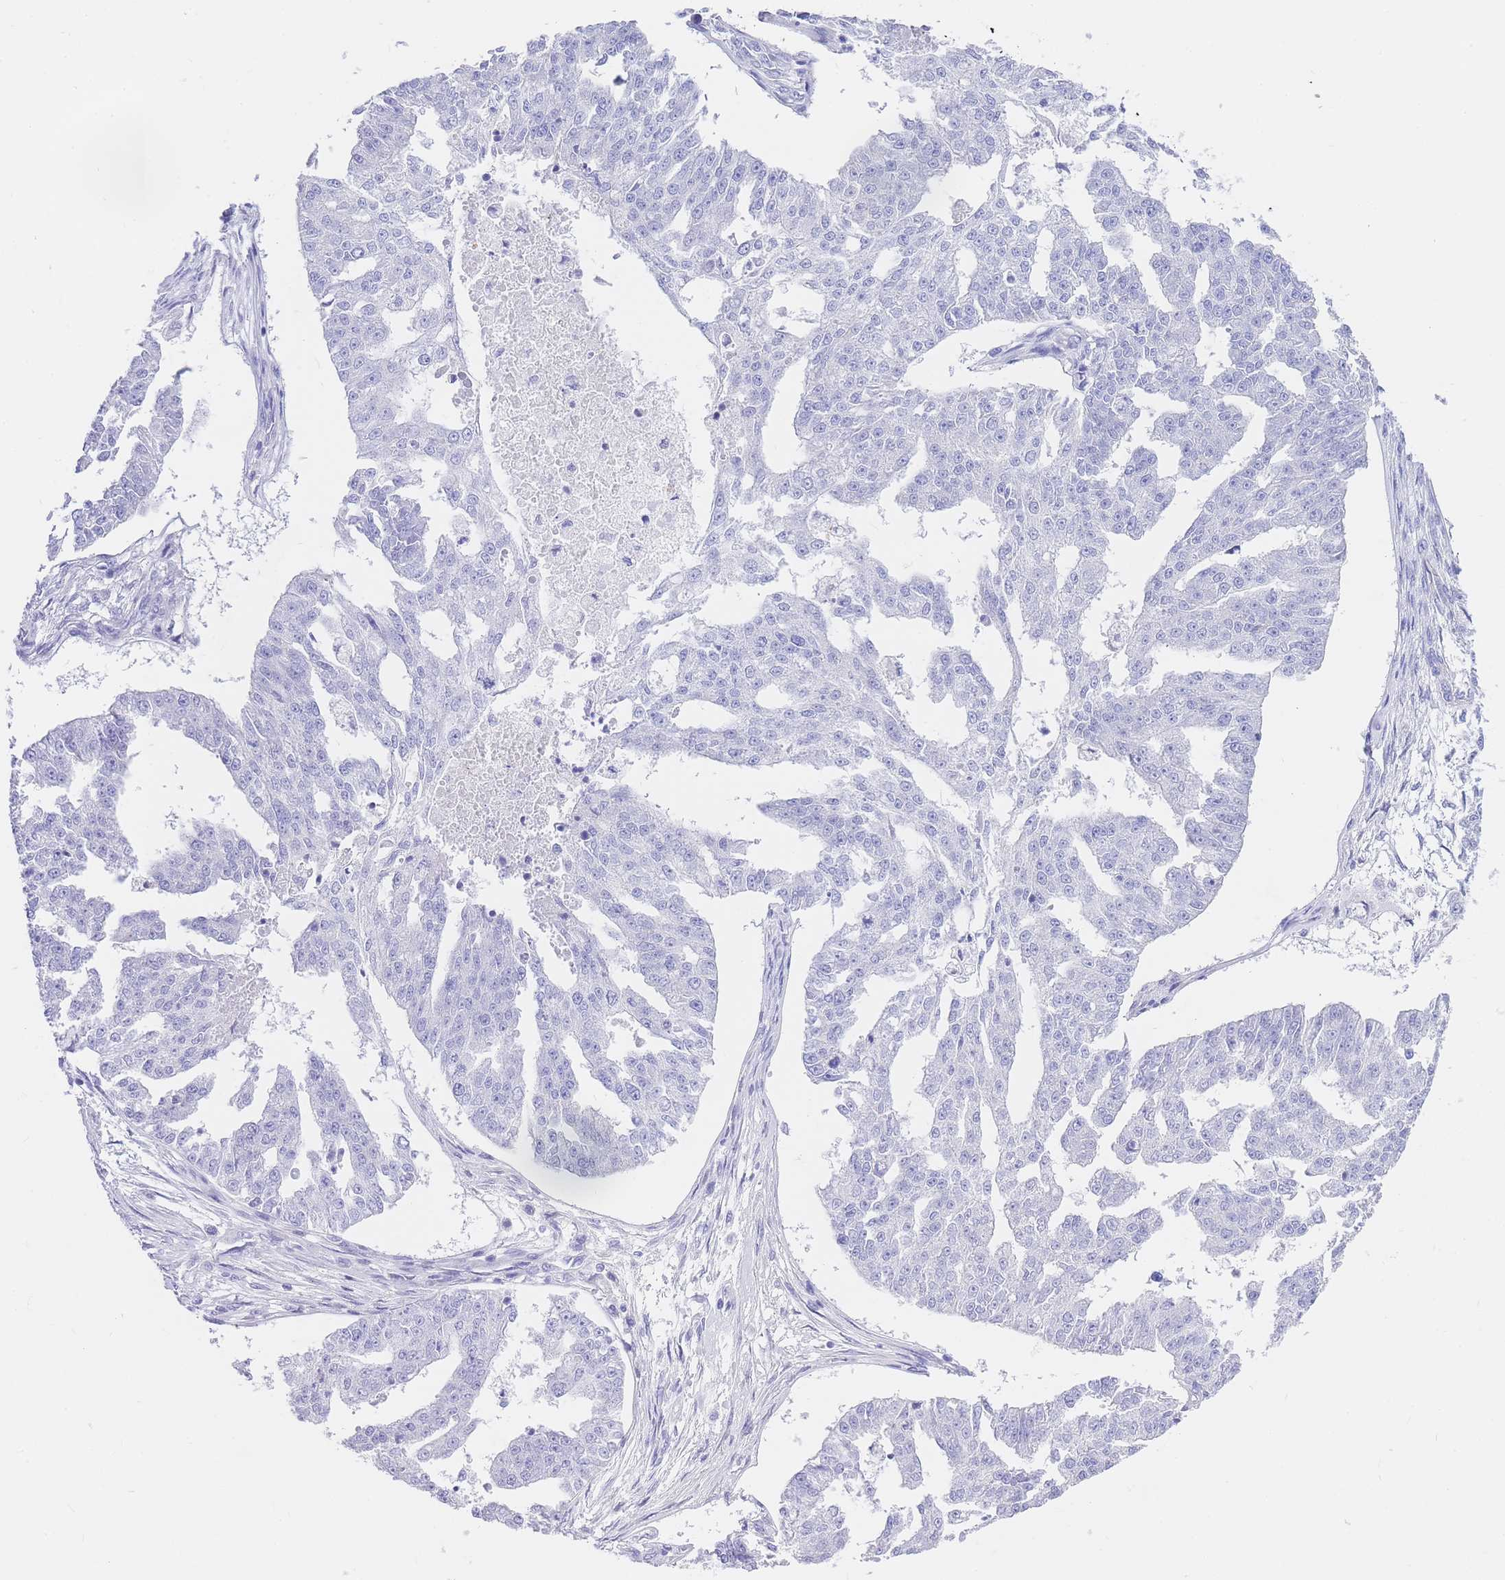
{"staining": {"intensity": "negative", "quantity": "none", "location": "none"}, "tissue": "ovarian cancer", "cell_type": "Tumor cells", "image_type": "cancer", "snomed": [{"axis": "morphology", "description": "Cystadenocarcinoma, serous, NOS"}, {"axis": "topography", "description": "Ovary"}], "caption": "Tumor cells show no significant protein staining in ovarian serous cystadenocarcinoma. (DAB (3,3'-diaminobenzidine) IHC, high magnification).", "gene": "SRSF12", "patient": {"sex": "female", "age": 58}}